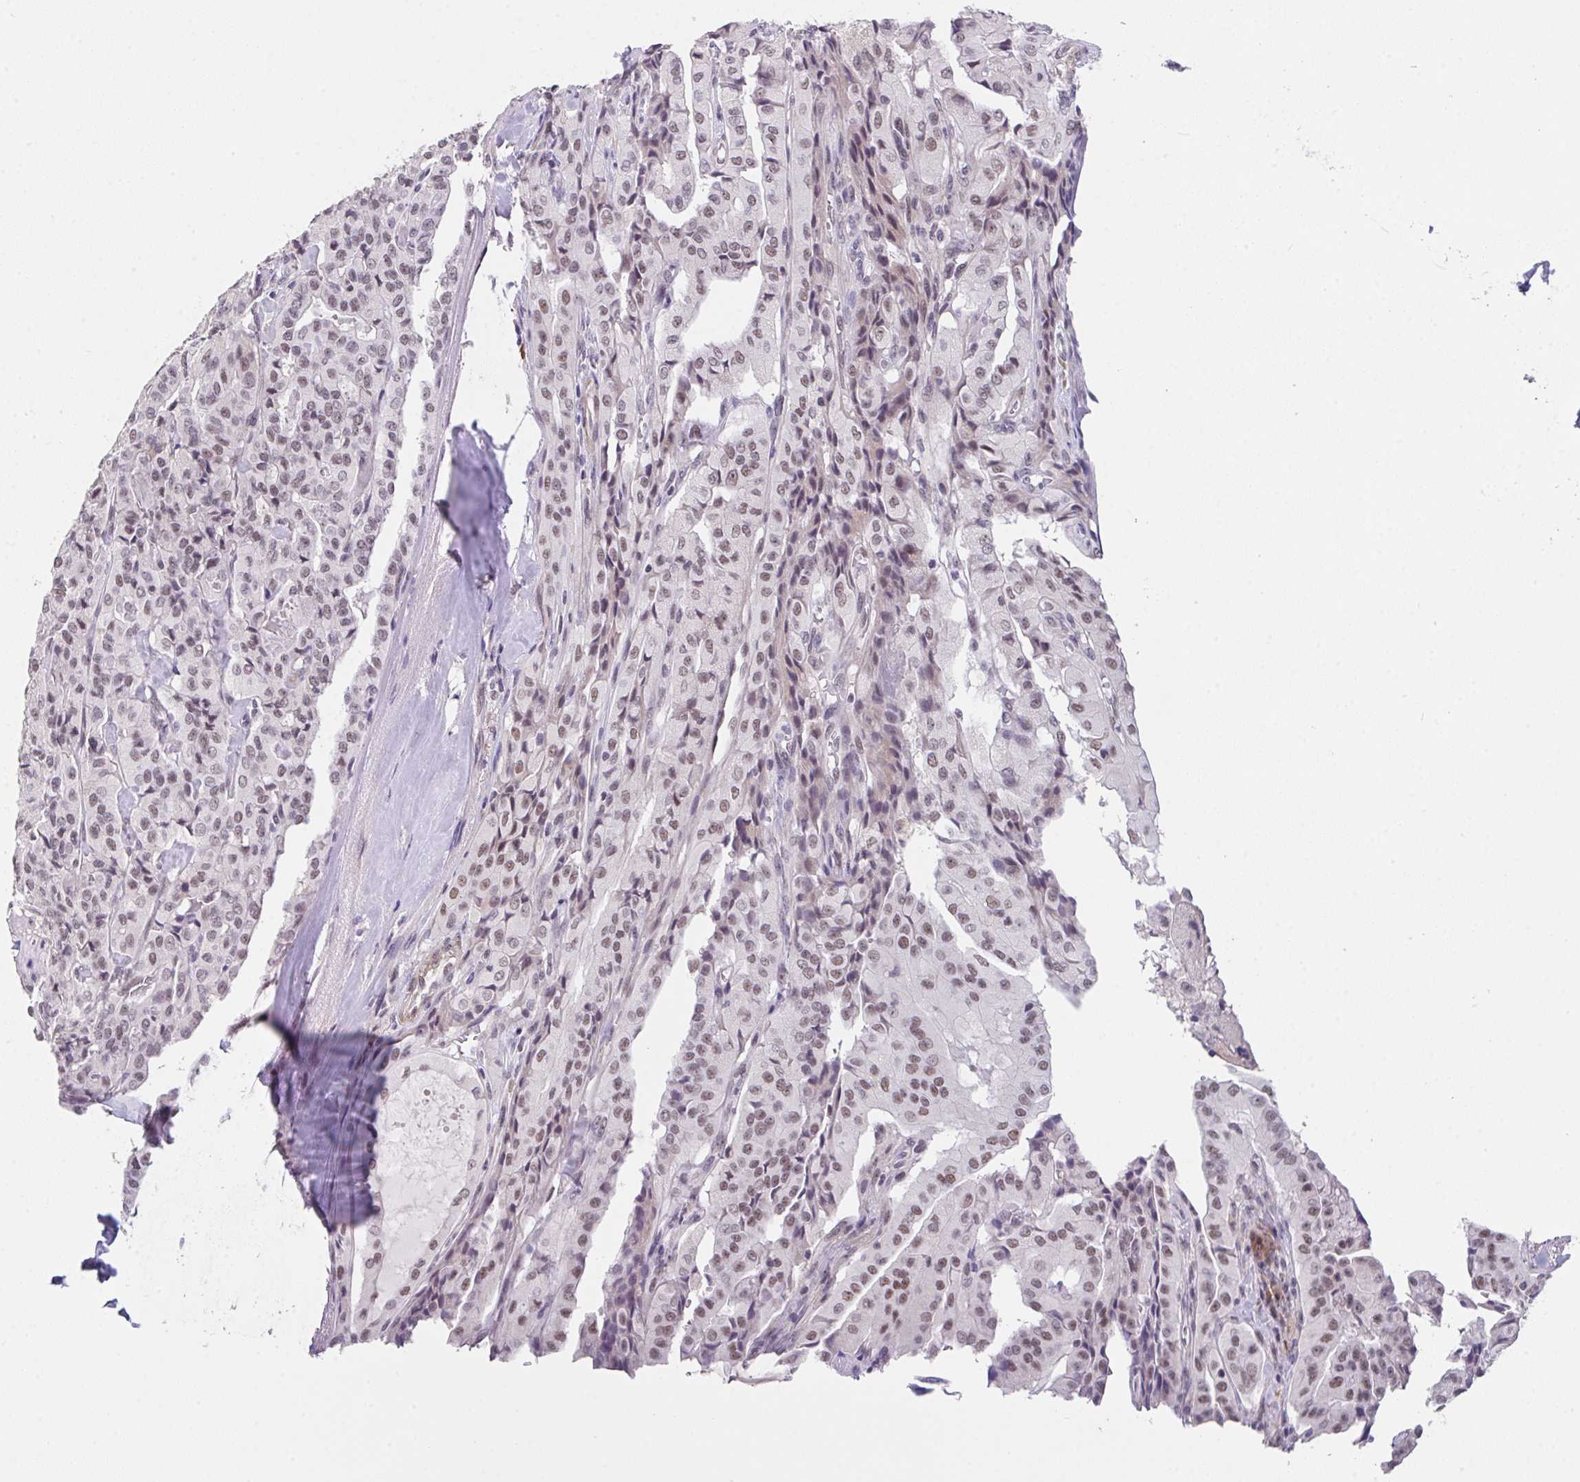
{"staining": {"intensity": "moderate", "quantity": ">75%", "location": "nuclear"}, "tissue": "thyroid cancer", "cell_type": "Tumor cells", "image_type": "cancer", "snomed": [{"axis": "morphology", "description": "Papillary adenocarcinoma, NOS"}, {"axis": "topography", "description": "Thyroid gland"}], "caption": "Protein staining exhibits moderate nuclear expression in about >75% of tumor cells in thyroid cancer.", "gene": "RBBP6", "patient": {"sex": "female", "age": 59}}